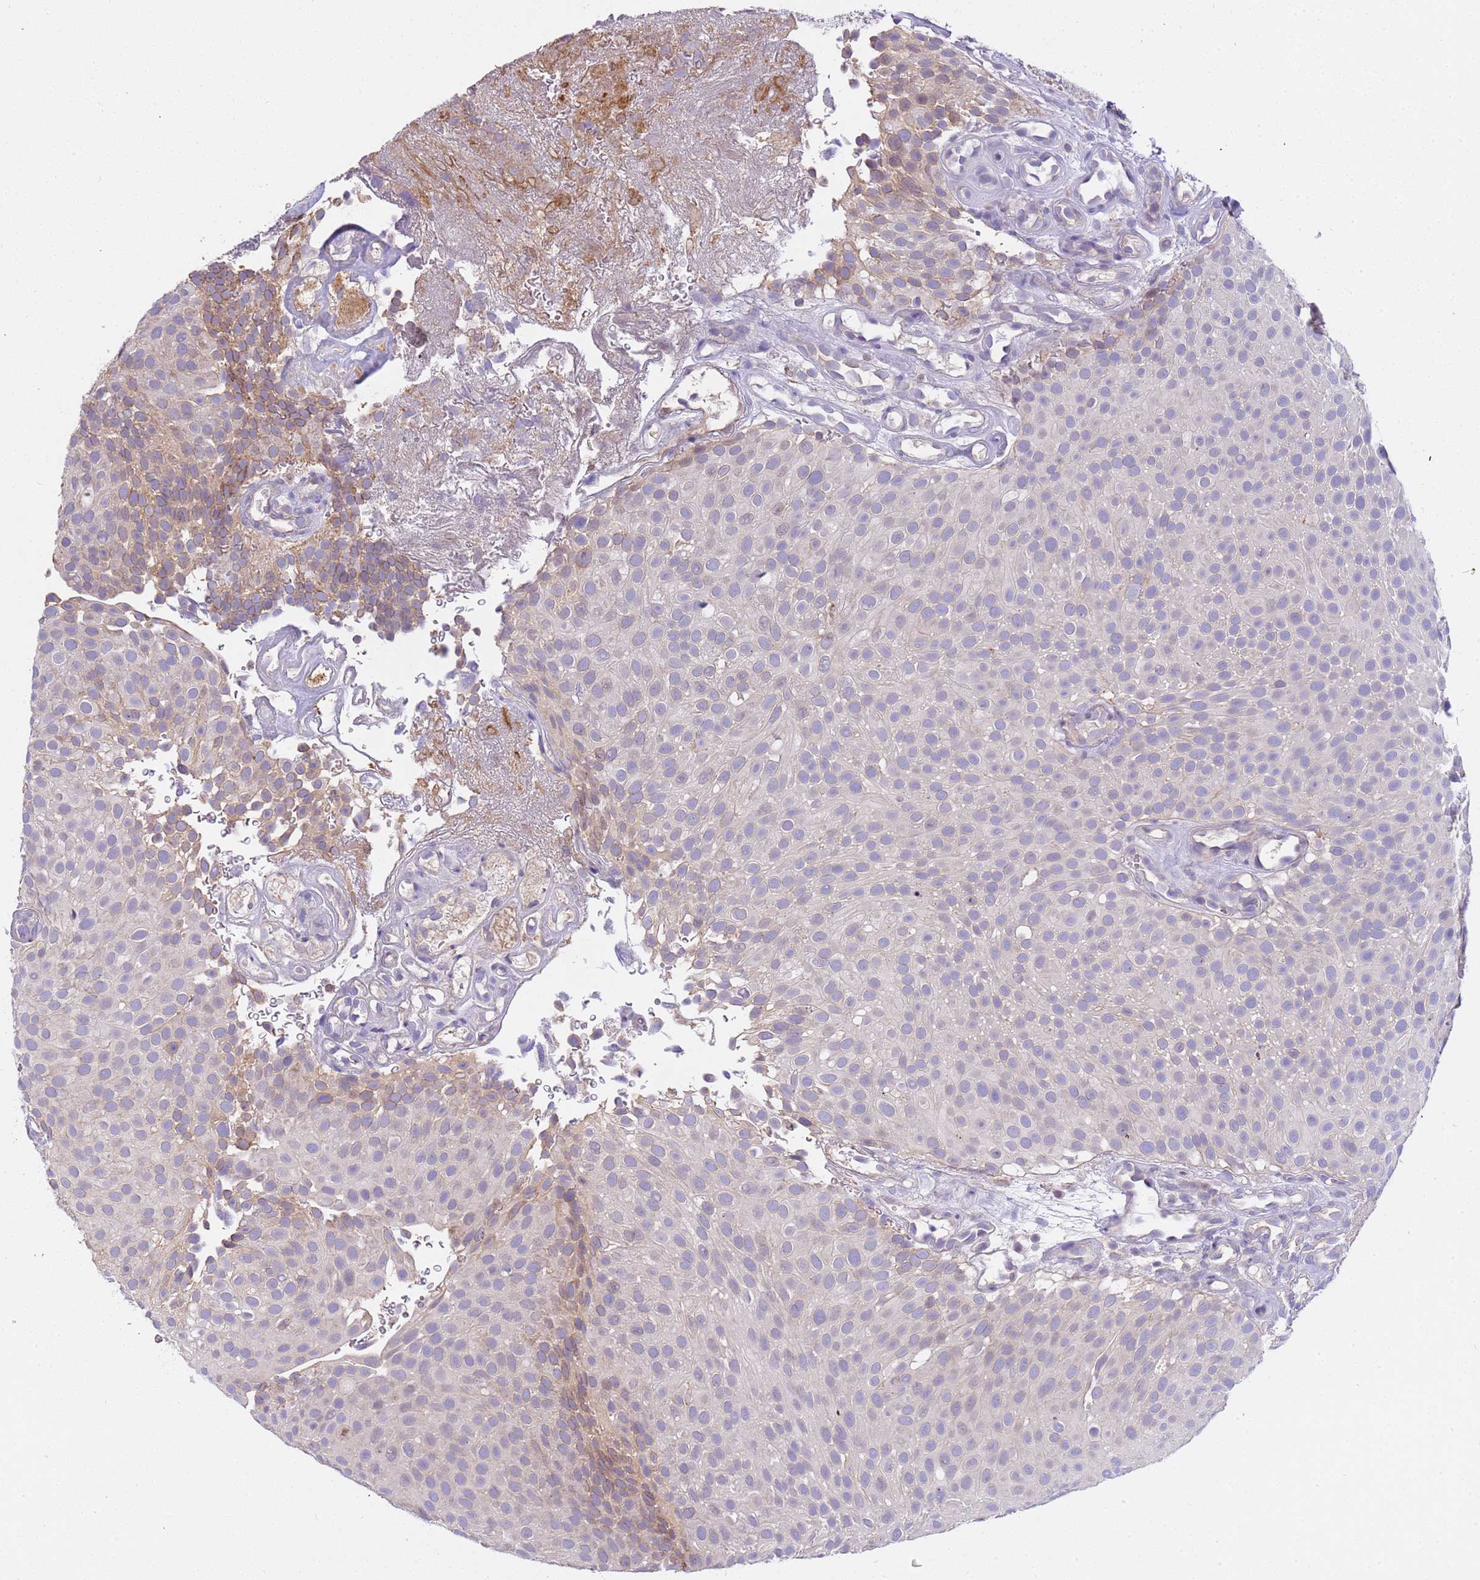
{"staining": {"intensity": "weak", "quantity": "<25%", "location": "cytoplasmic/membranous"}, "tissue": "urothelial cancer", "cell_type": "Tumor cells", "image_type": "cancer", "snomed": [{"axis": "morphology", "description": "Urothelial carcinoma, Low grade"}, {"axis": "topography", "description": "Urinary bladder"}], "caption": "Urothelial carcinoma (low-grade) stained for a protein using immunohistochemistry demonstrates no positivity tumor cells.", "gene": "PLCXD3", "patient": {"sex": "male", "age": 78}}